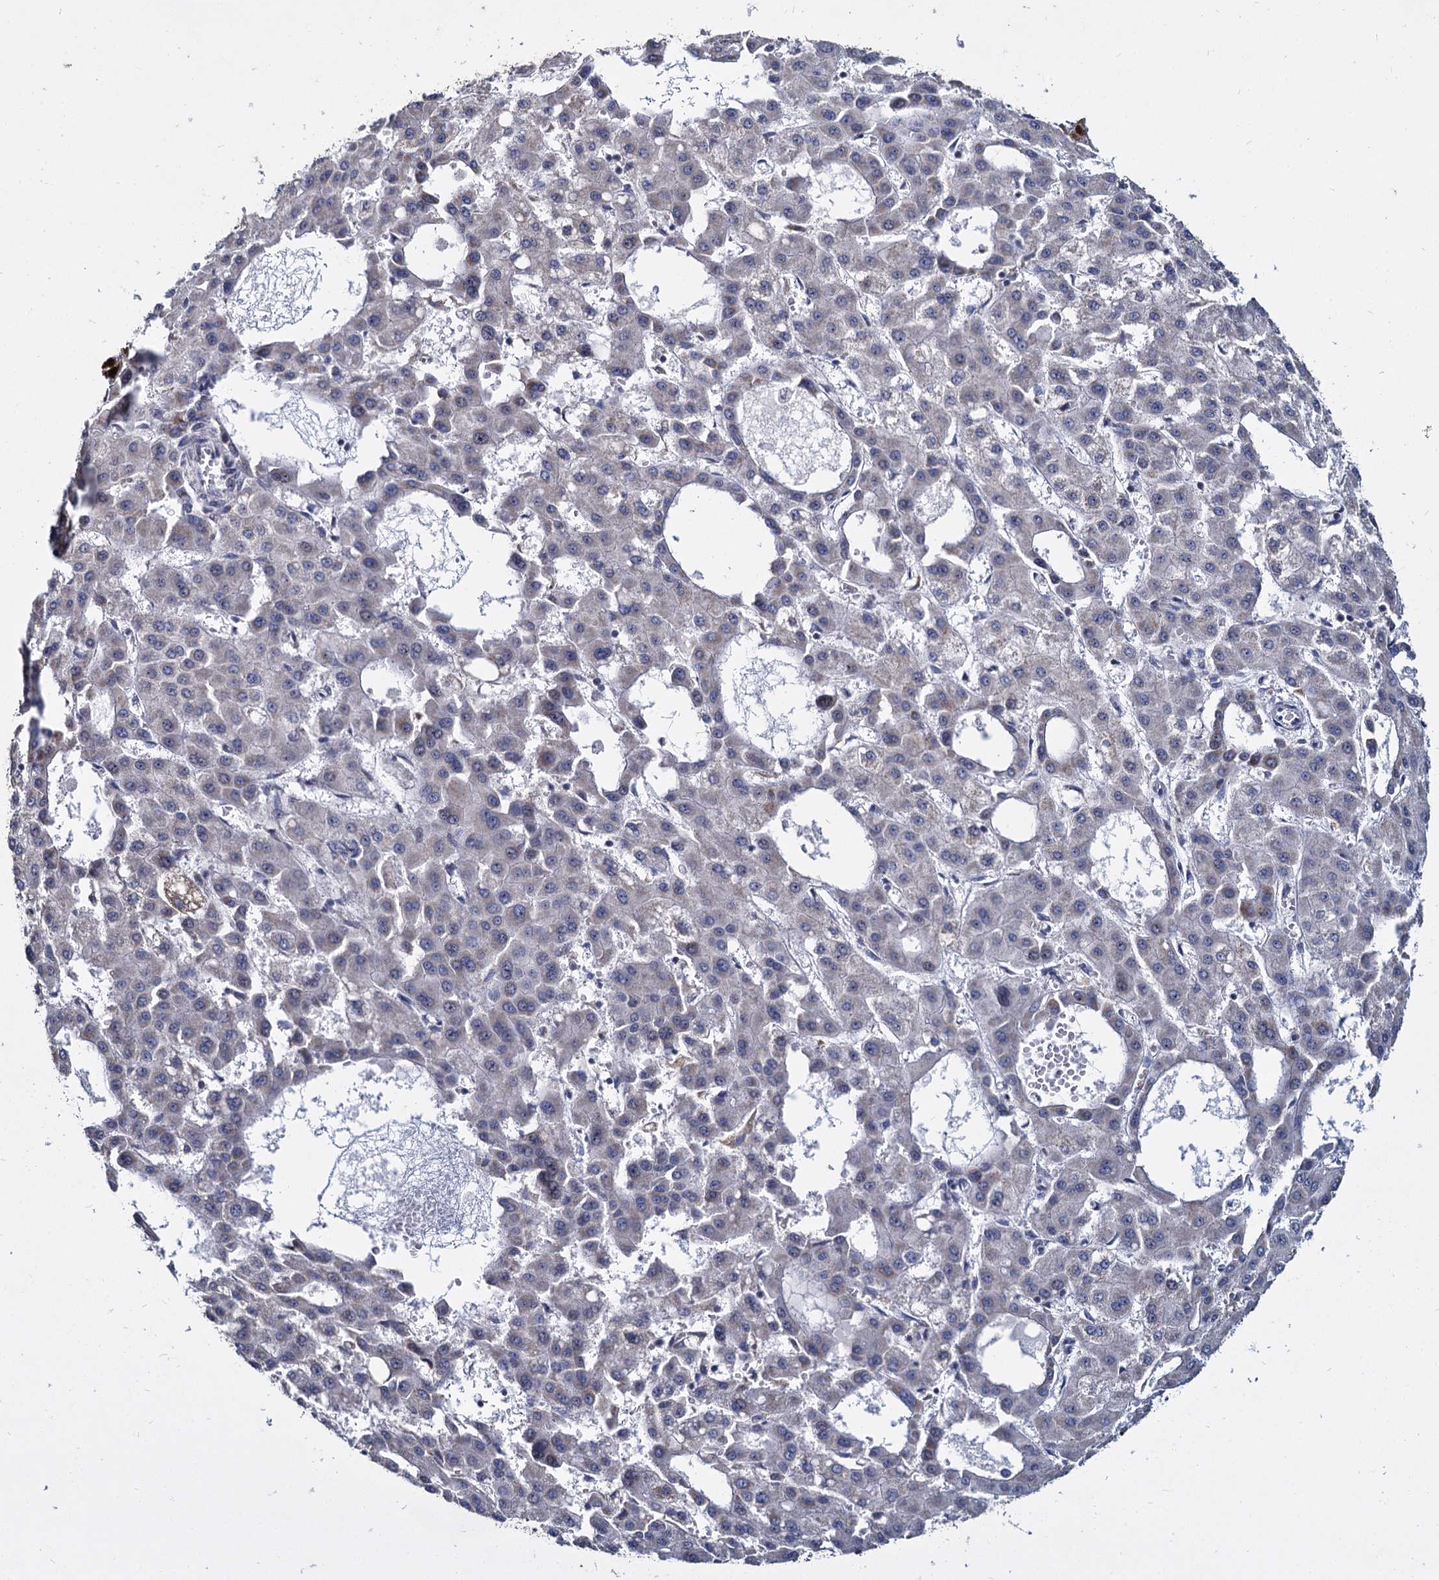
{"staining": {"intensity": "negative", "quantity": "none", "location": "none"}, "tissue": "liver cancer", "cell_type": "Tumor cells", "image_type": "cancer", "snomed": [{"axis": "morphology", "description": "Carcinoma, Hepatocellular, NOS"}, {"axis": "topography", "description": "Liver"}], "caption": "DAB (3,3'-diaminobenzidine) immunohistochemical staining of hepatocellular carcinoma (liver) shows no significant positivity in tumor cells.", "gene": "RPUSD4", "patient": {"sex": "male", "age": 47}}